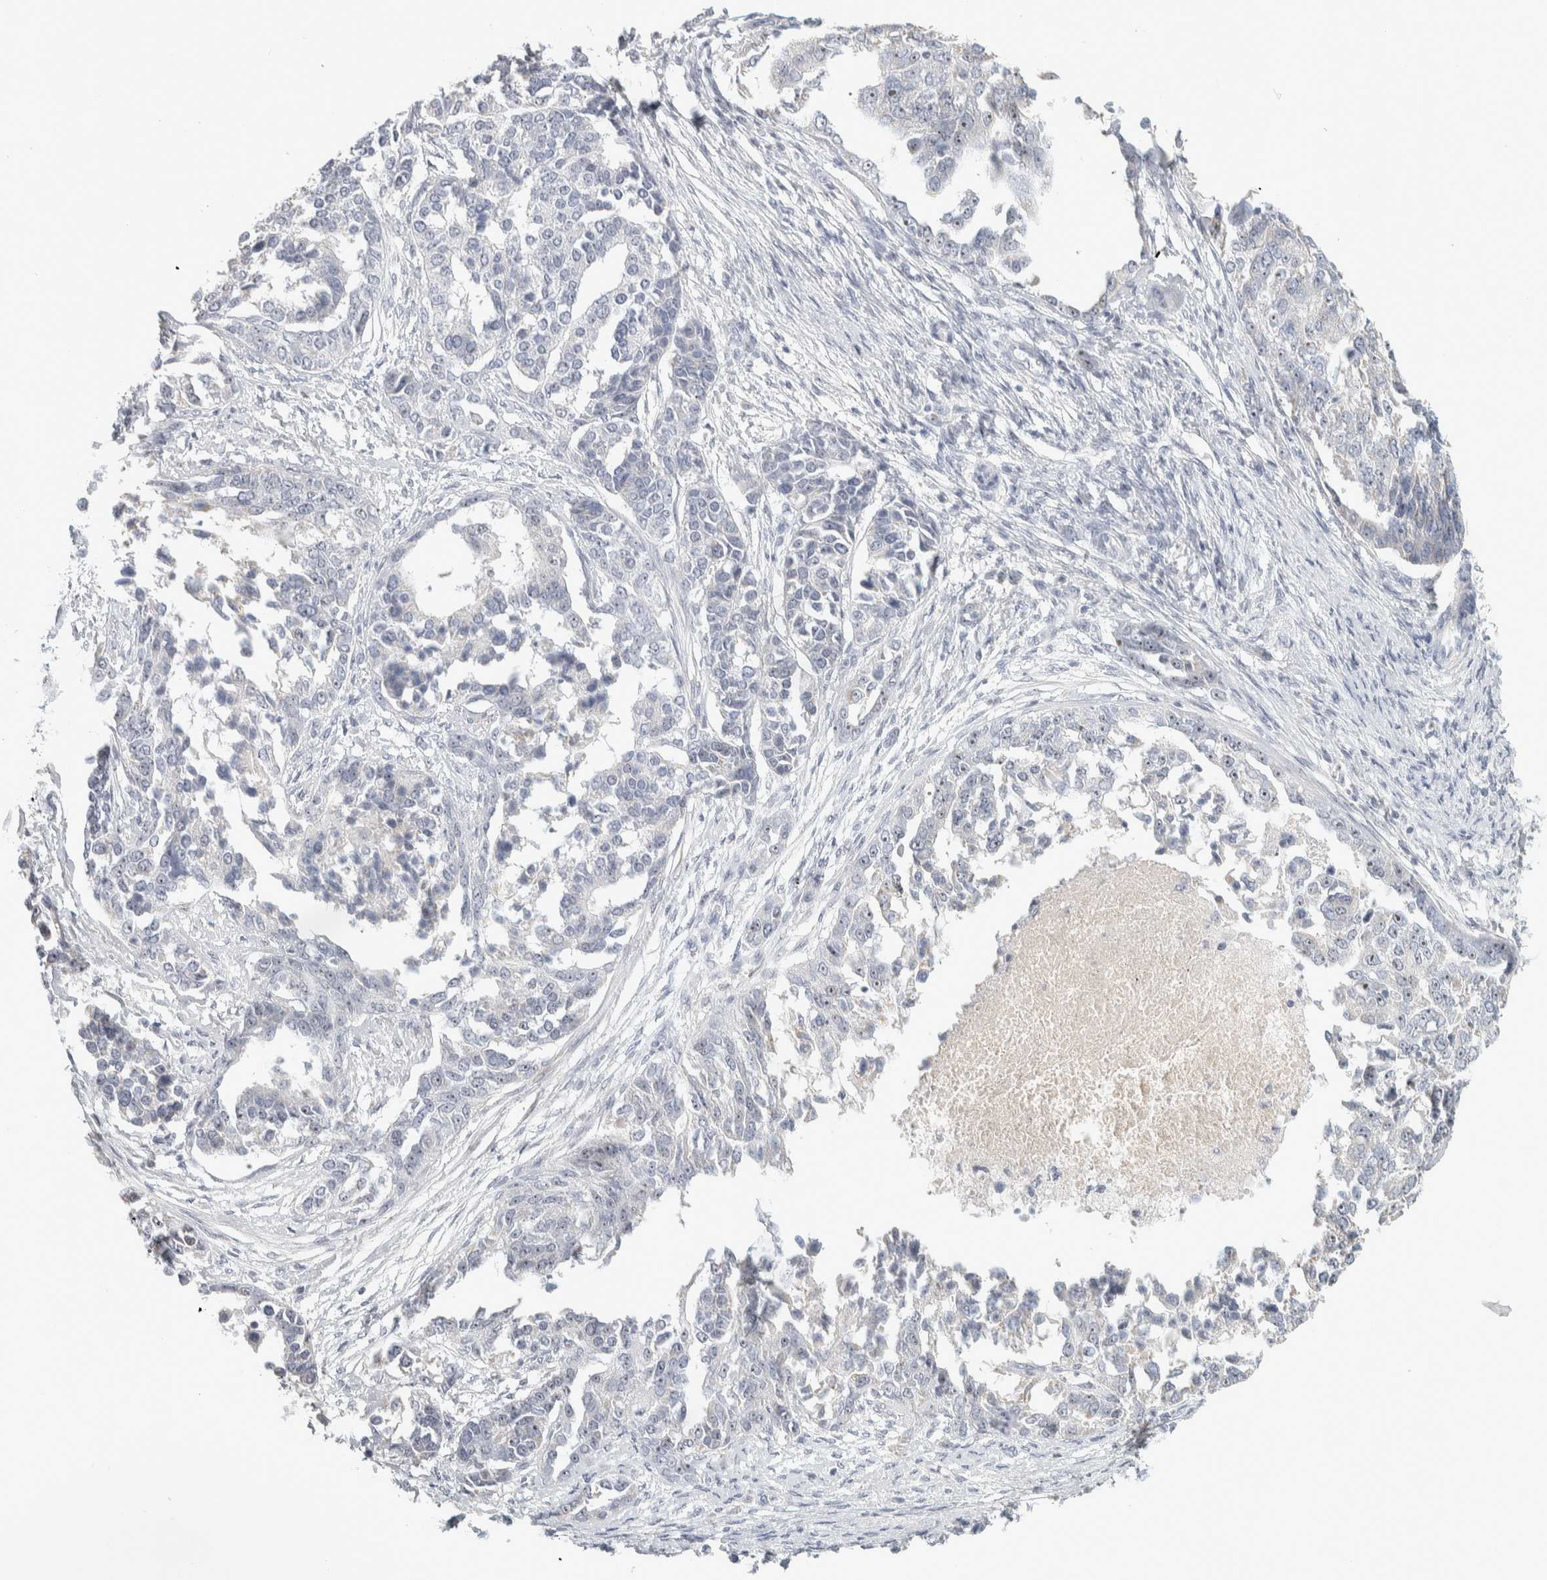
{"staining": {"intensity": "moderate", "quantity": "25%-75%", "location": "nuclear"}, "tissue": "ovarian cancer", "cell_type": "Tumor cells", "image_type": "cancer", "snomed": [{"axis": "morphology", "description": "Cystadenocarcinoma, serous, NOS"}, {"axis": "topography", "description": "Ovary"}], "caption": "The micrograph exhibits staining of ovarian cancer (serous cystadenocarcinoma), revealing moderate nuclear protein positivity (brown color) within tumor cells.", "gene": "DCXR", "patient": {"sex": "female", "age": 44}}